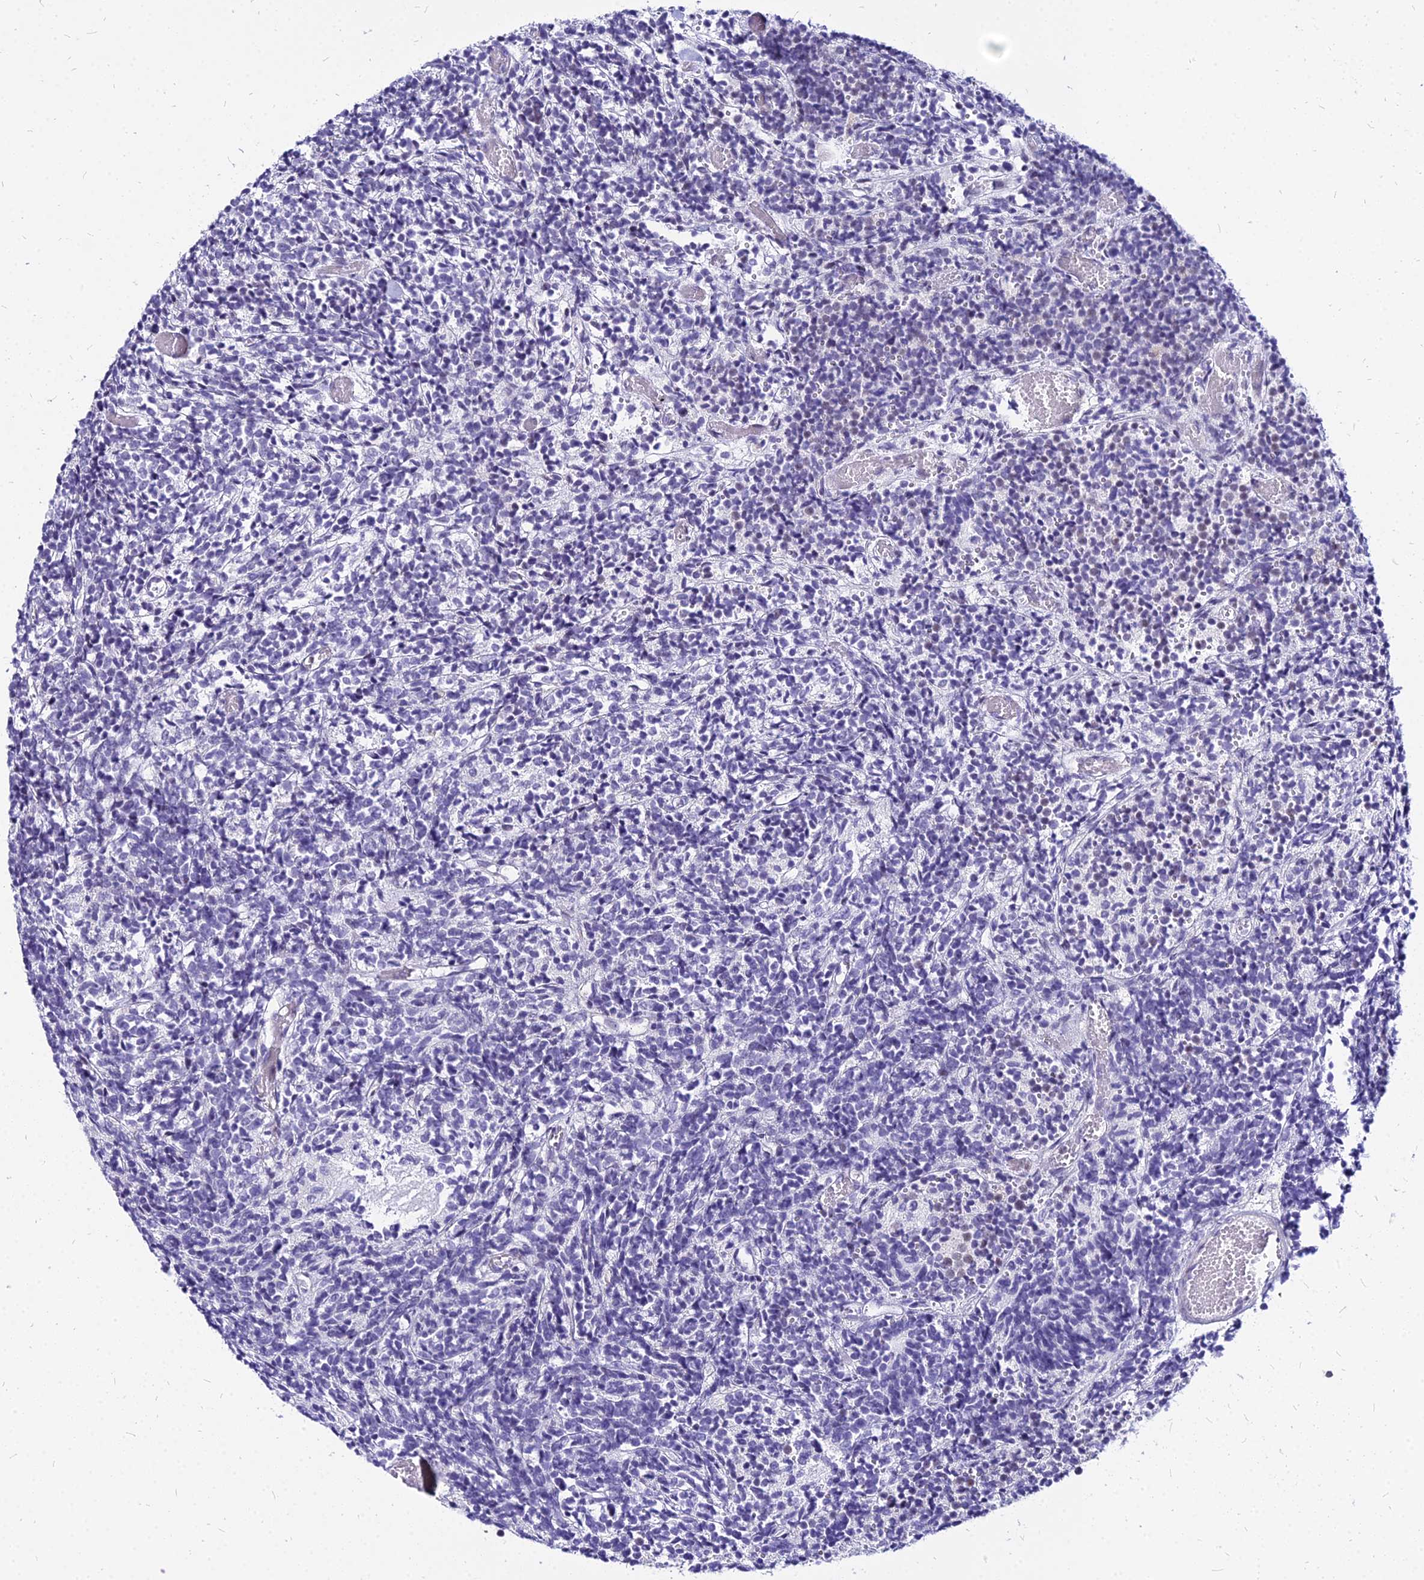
{"staining": {"intensity": "negative", "quantity": "none", "location": "none"}, "tissue": "glioma", "cell_type": "Tumor cells", "image_type": "cancer", "snomed": [{"axis": "morphology", "description": "Glioma, malignant, Low grade"}, {"axis": "topography", "description": "Brain"}], "caption": "Immunohistochemistry micrograph of neoplastic tissue: malignant glioma (low-grade) stained with DAB exhibits no significant protein expression in tumor cells.", "gene": "FDX2", "patient": {"sex": "female", "age": 1}}